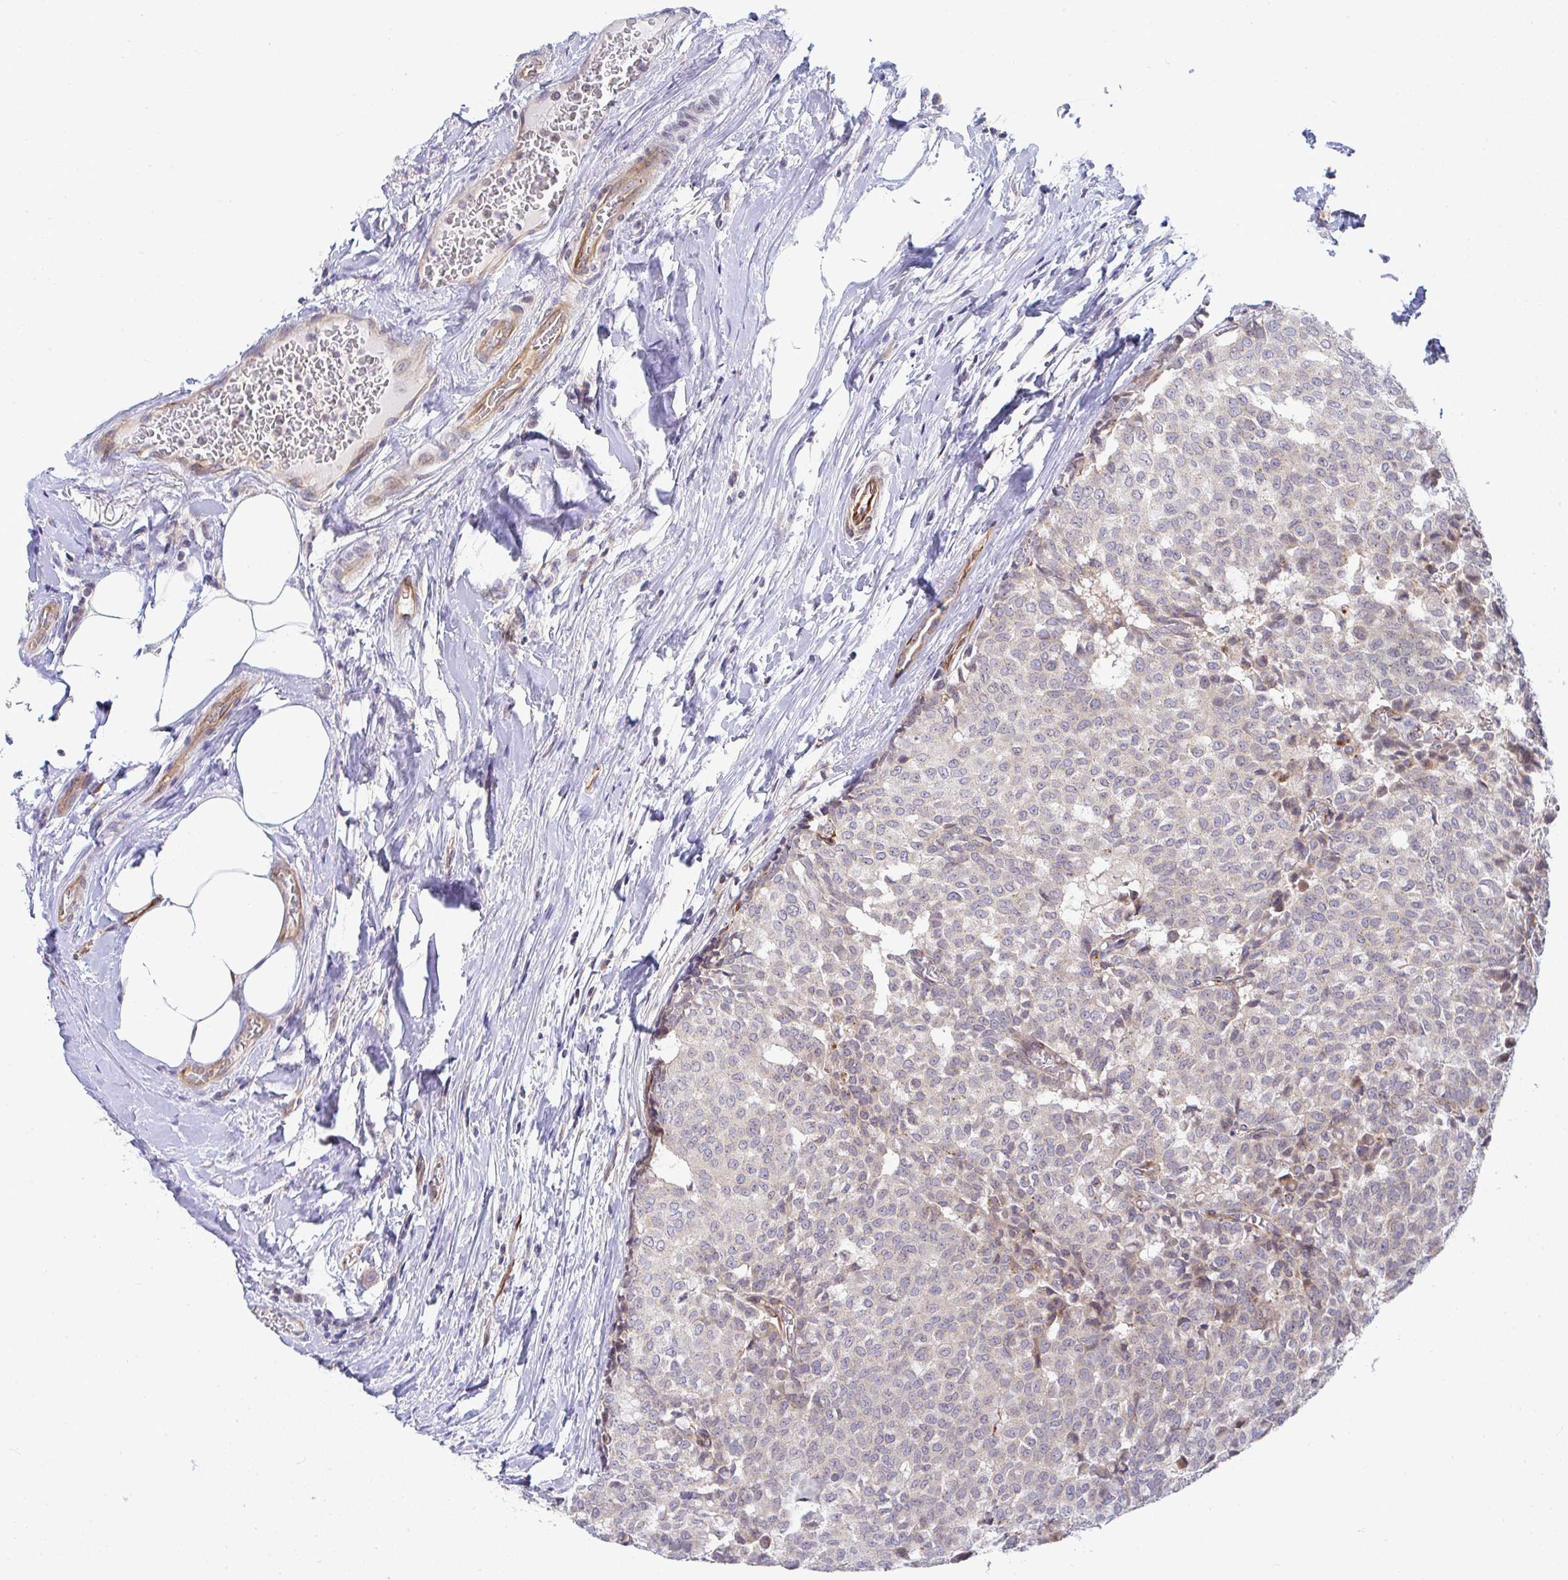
{"staining": {"intensity": "weak", "quantity": "25%-75%", "location": "cytoplasmic/membranous"}, "tissue": "breast cancer", "cell_type": "Tumor cells", "image_type": "cancer", "snomed": [{"axis": "morphology", "description": "Duct carcinoma"}, {"axis": "topography", "description": "Breast"}], "caption": "This image displays immunohistochemistry (IHC) staining of human breast cancer, with low weak cytoplasmic/membranous staining in approximately 25%-75% of tumor cells.", "gene": "EIF1AD", "patient": {"sex": "female", "age": 91}}